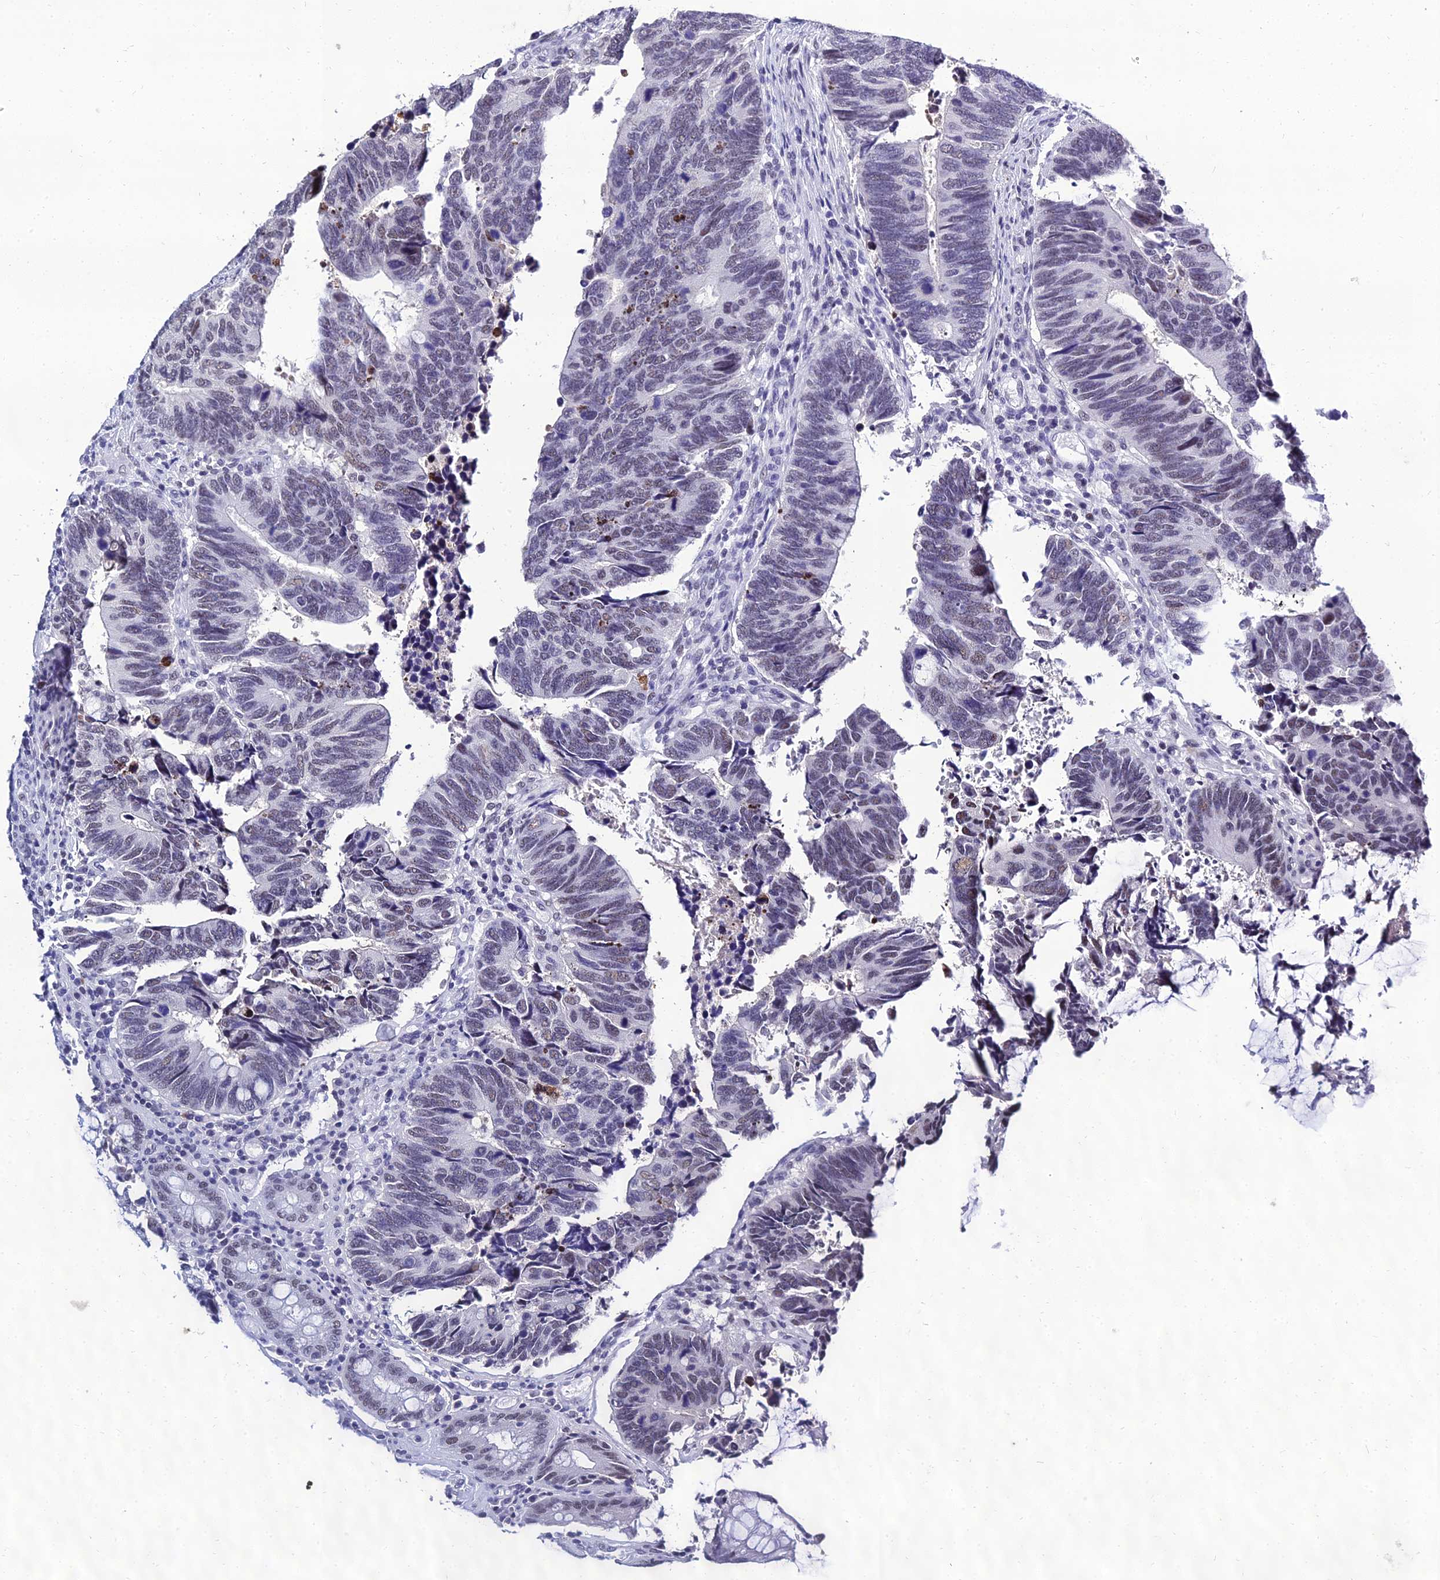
{"staining": {"intensity": "weak", "quantity": "25%-75%", "location": "nuclear"}, "tissue": "colorectal cancer", "cell_type": "Tumor cells", "image_type": "cancer", "snomed": [{"axis": "morphology", "description": "Adenocarcinoma, NOS"}, {"axis": "topography", "description": "Colon"}], "caption": "Colorectal cancer was stained to show a protein in brown. There is low levels of weak nuclear staining in approximately 25%-75% of tumor cells.", "gene": "PPP4R2", "patient": {"sex": "male", "age": 87}}